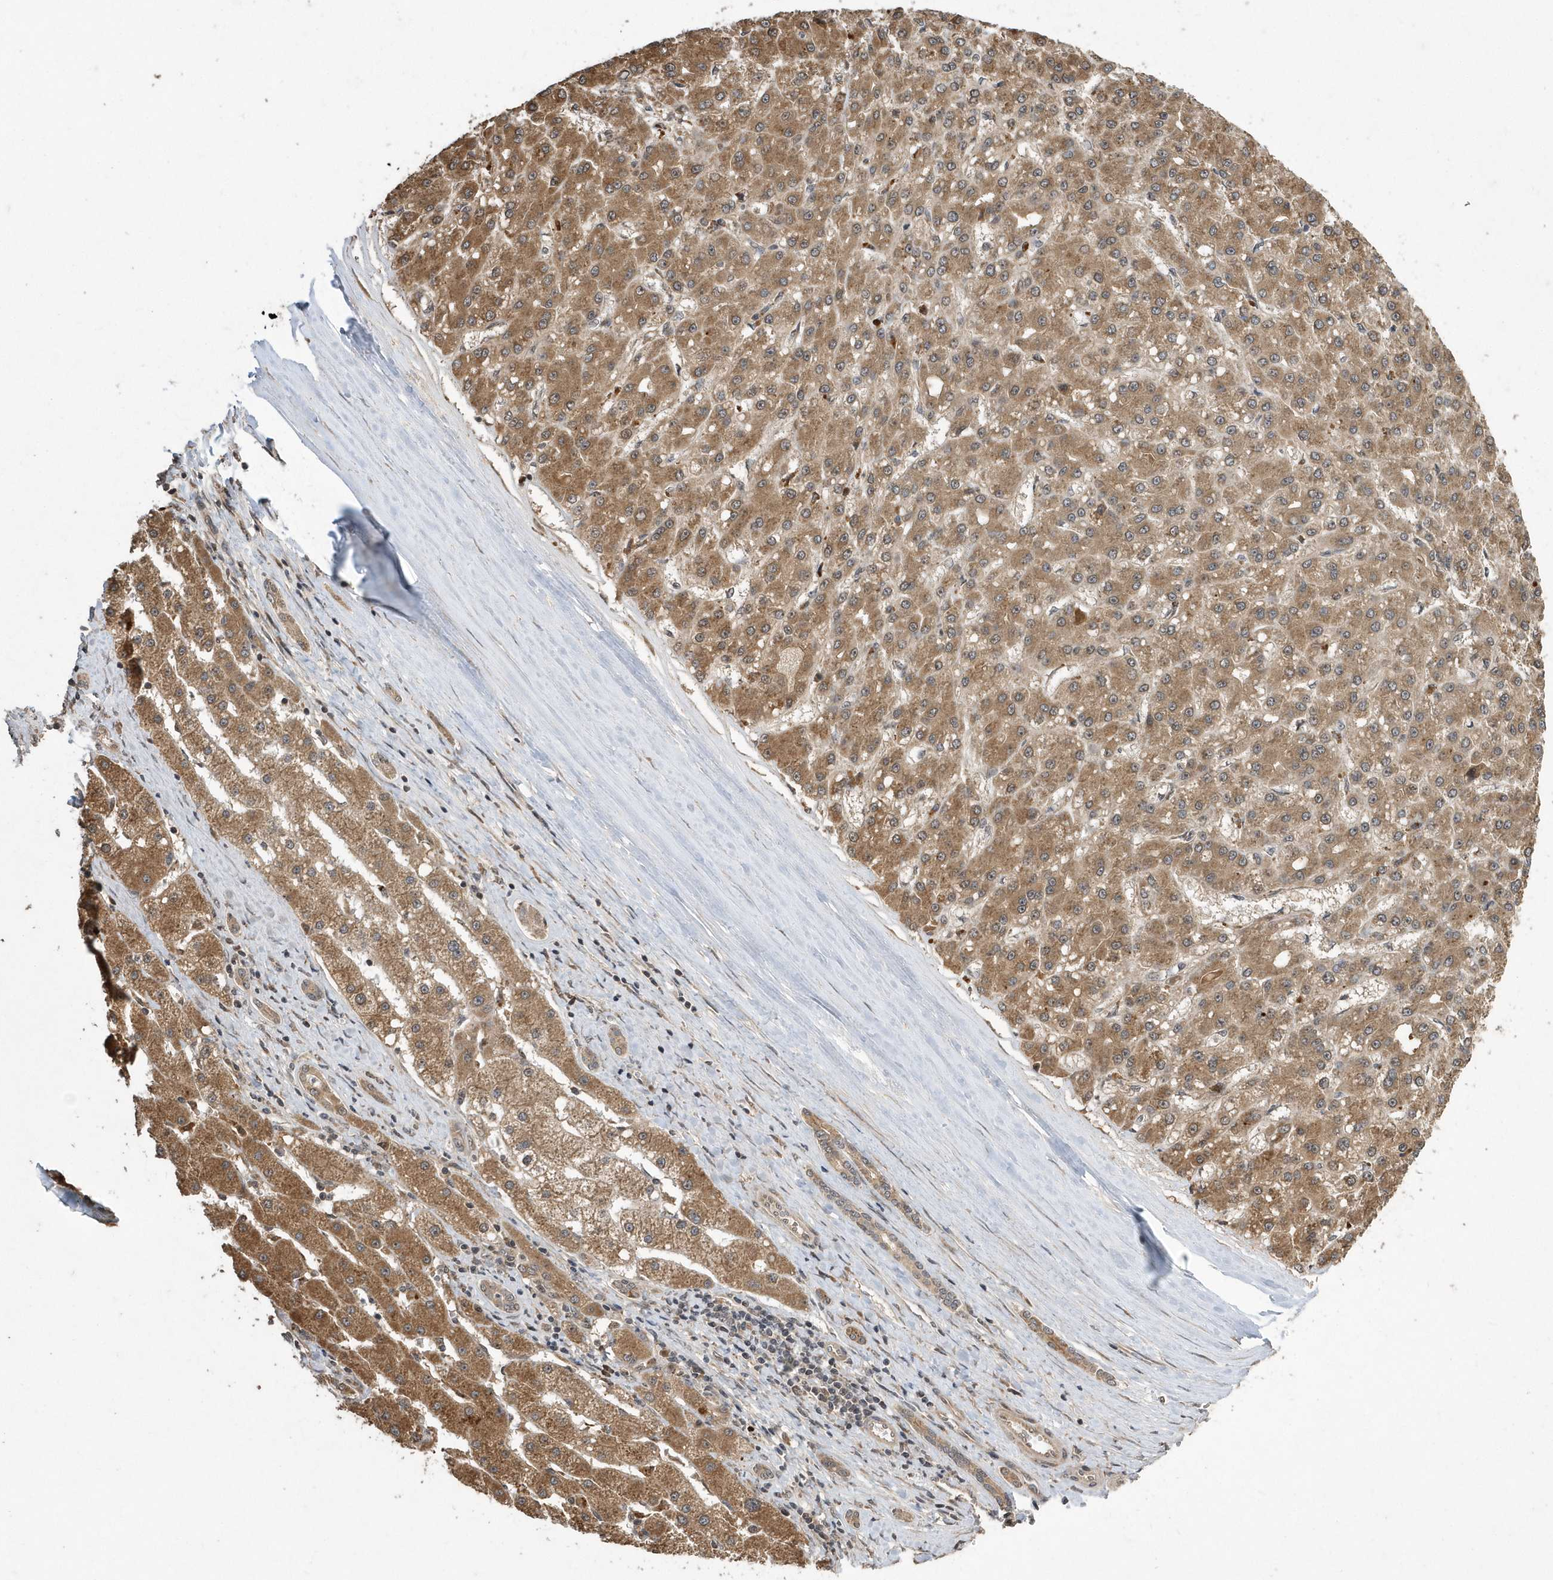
{"staining": {"intensity": "moderate", "quantity": ">75%", "location": "cytoplasmic/membranous"}, "tissue": "liver cancer", "cell_type": "Tumor cells", "image_type": "cancer", "snomed": [{"axis": "morphology", "description": "Carcinoma, Hepatocellular, NOS"}, {"axis": "topography", "description": "Liver"}], "caption": "A high-resolution micrograph shows immunohistochemistry (IHC) staining of hepatocellular carcinoma (liver), which shows moderate cytoplasmic/membranous positivity in approximately >75% of tumor cells.", "gene": "WASHC5", "patient": {"sex": "male", "age": 67}}